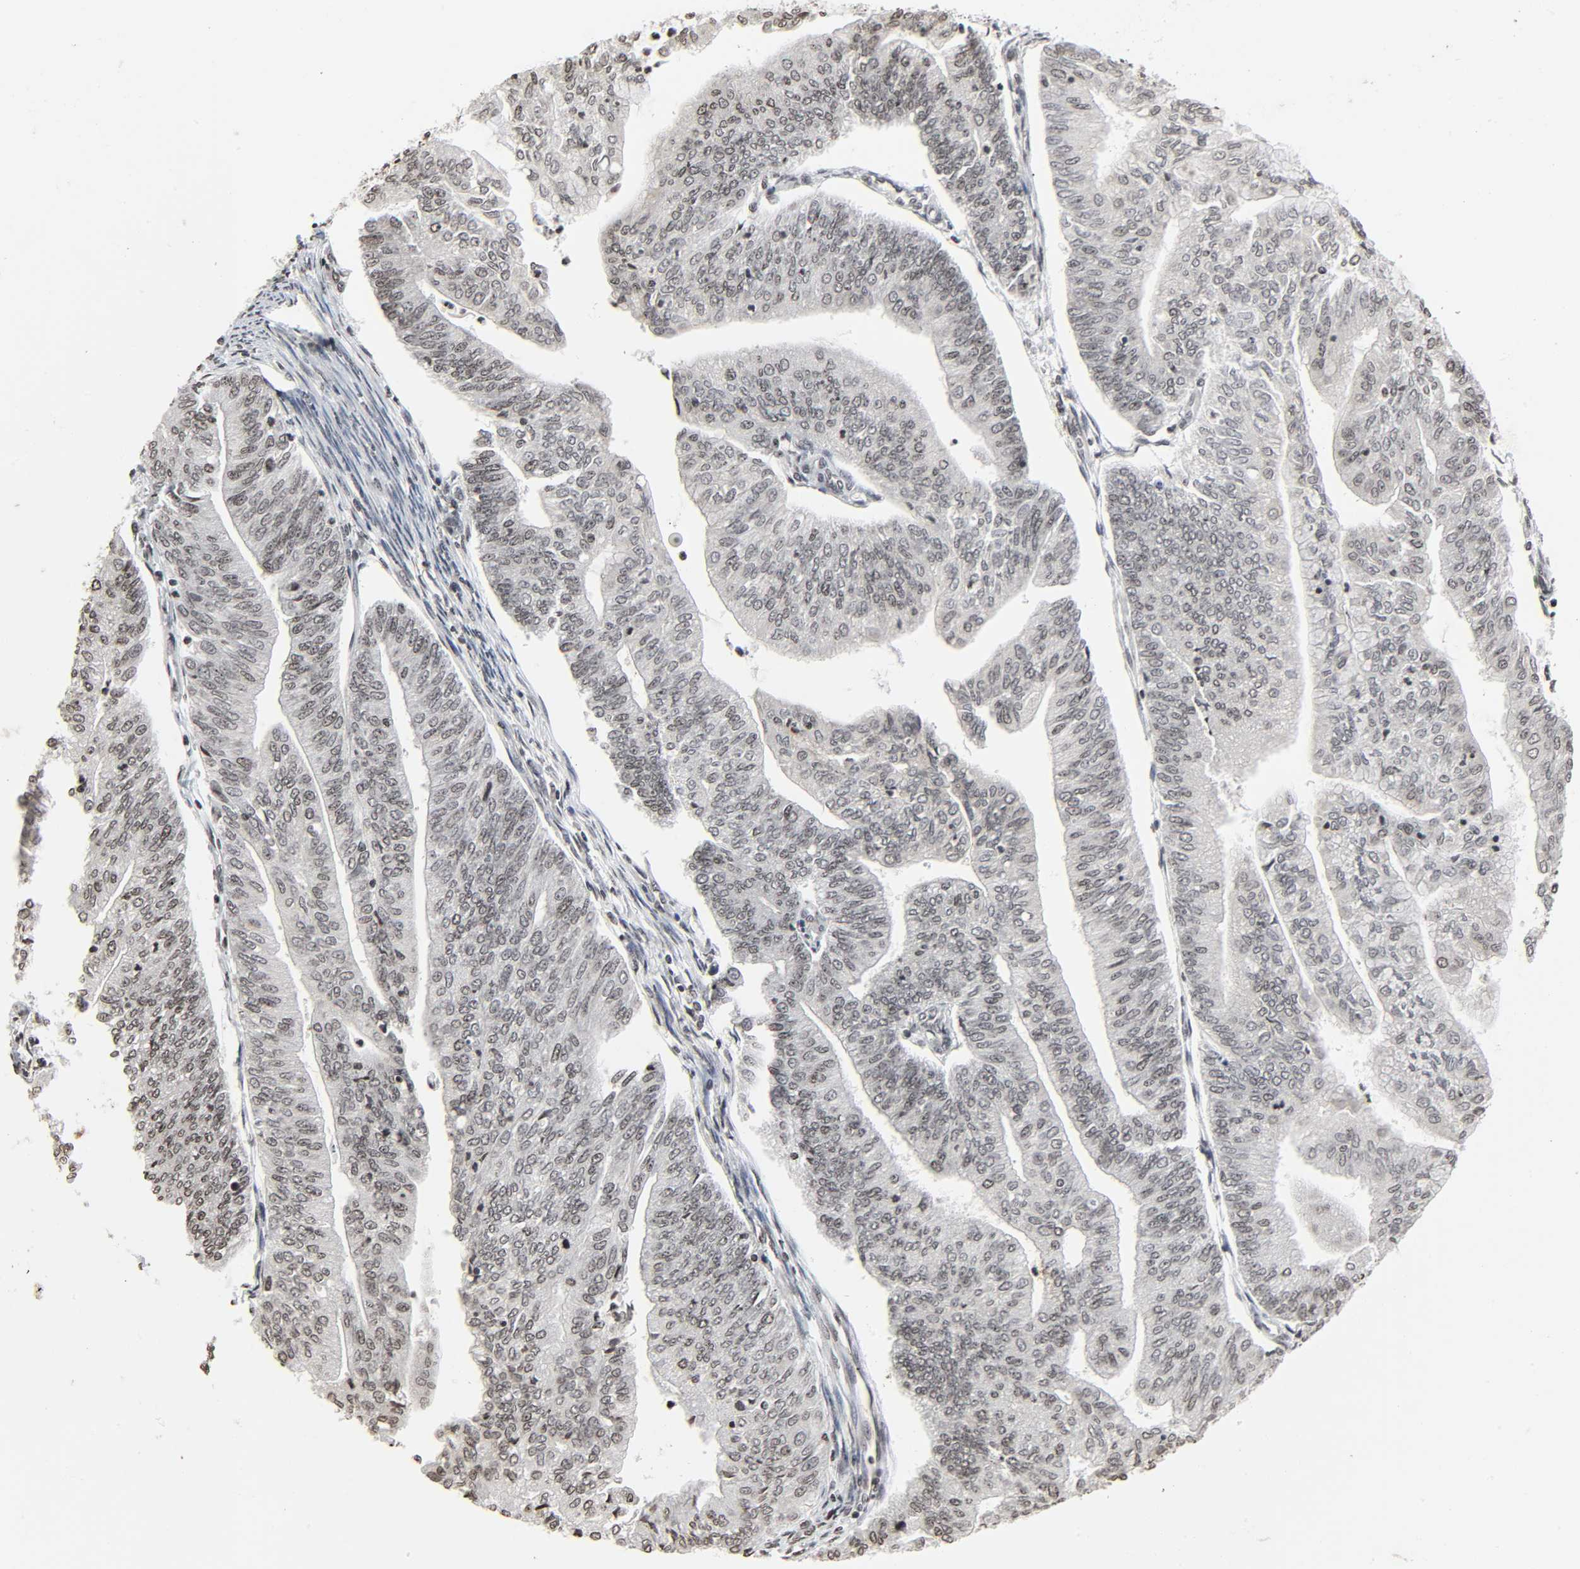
{"staining": {"intensity": "weak", "quantity": ">75%", "location": "nuclear"}, "tissue": "endometrial cancer", "cell_type": "Tumor cells", "image_type": "cancer", "snomed": [{"axis": "morphology", "description": "Adenocarcinoma, NOS"}, {"axis": "topography", "description": "Endometrium"}], "caption": "High-magnification brightfield microscopy of endometrial cancer (adenocarcinoma) stained with DAB (3,3'-diaminobenzidine) (brown) and counterstained with hematoxylin (blue). tumor cells exhibit weak nuclear expression is identified in approximately>75% of cells. (IHC, brightfield microscopy, high magnification).", "gene": "ELAVL1", "patient": {"sex": "female", "age": 59}}